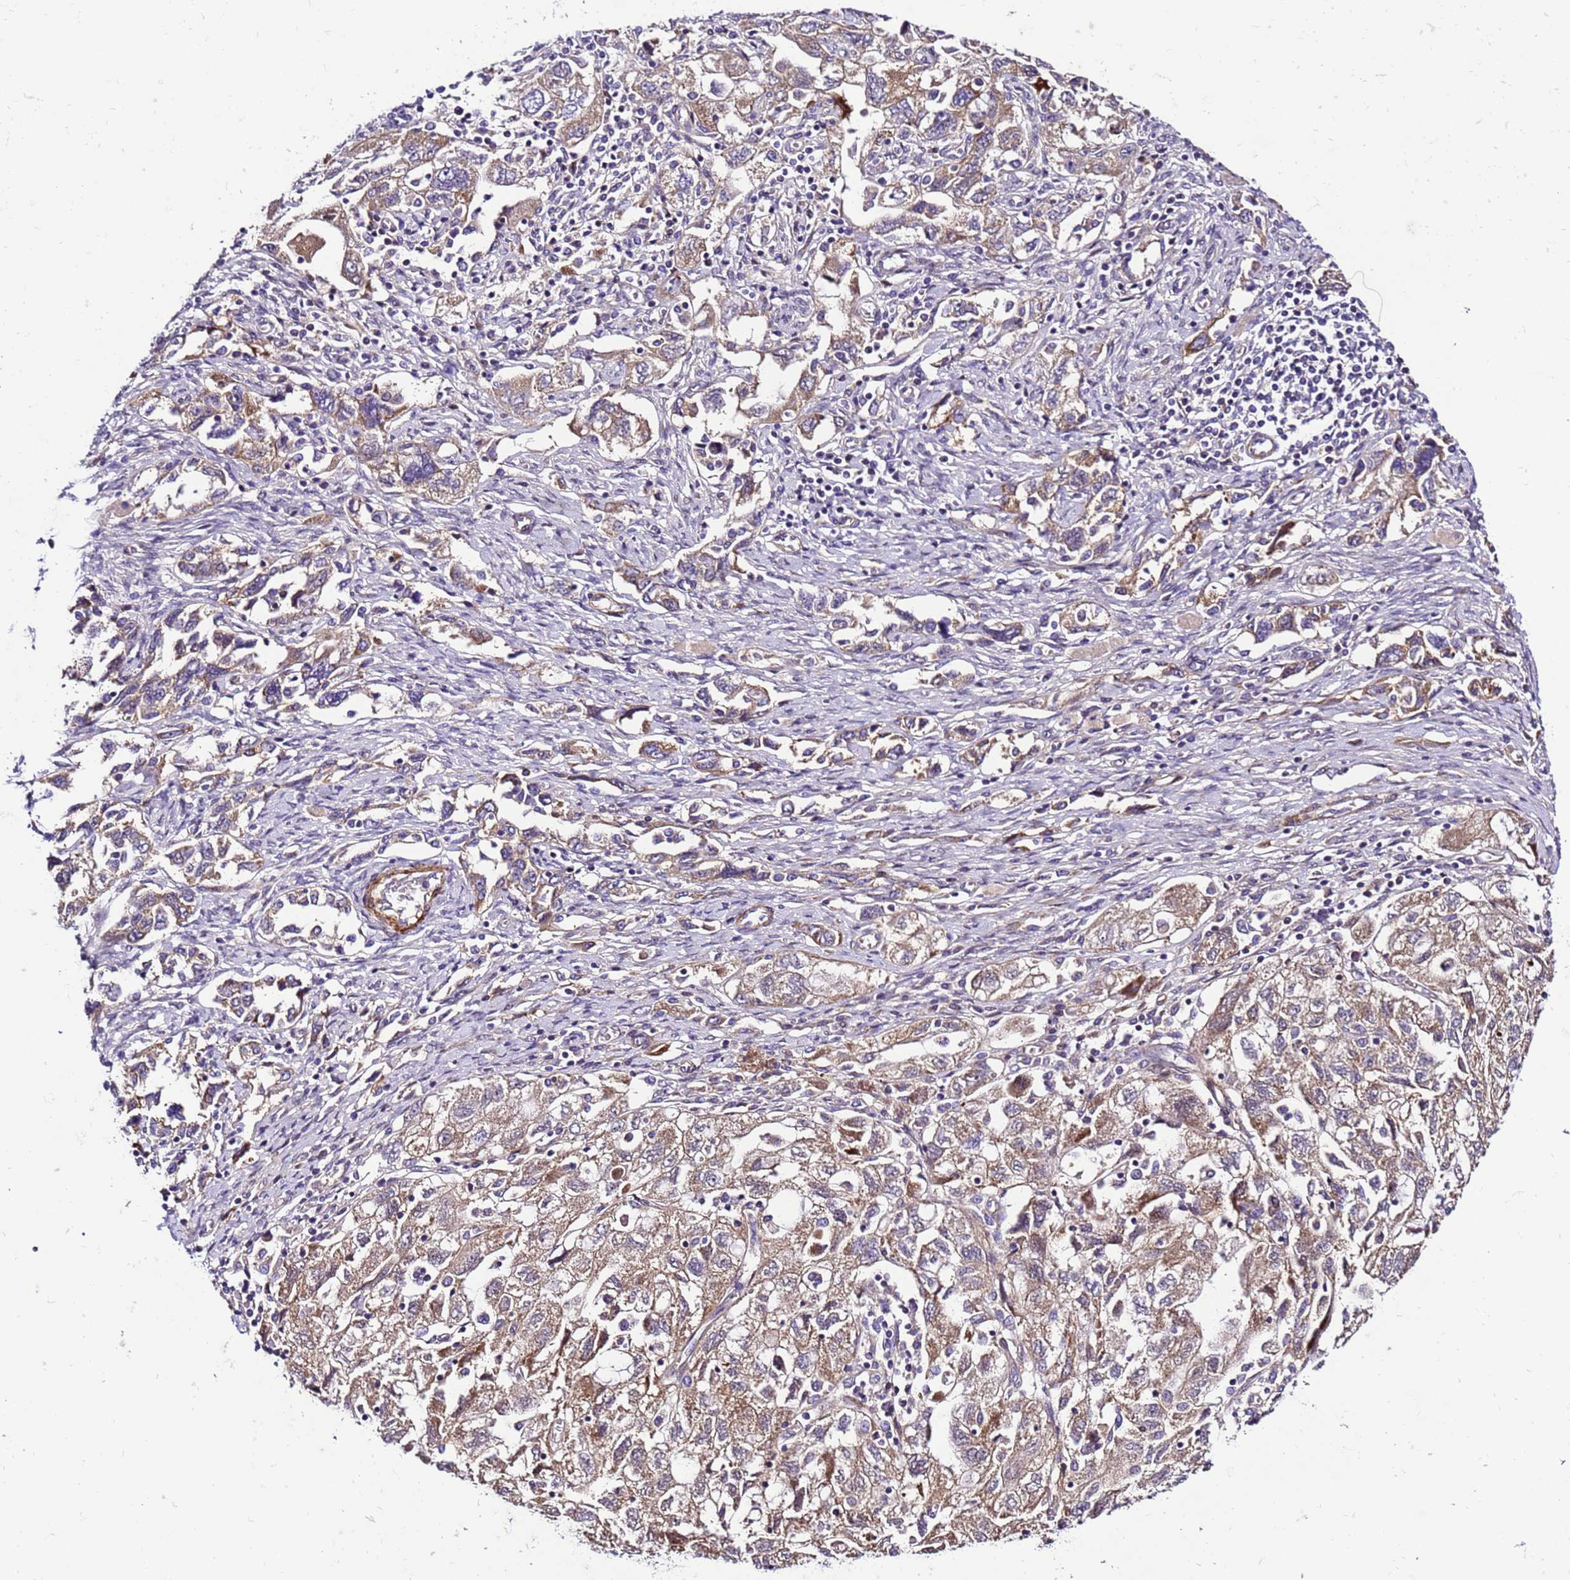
{"staining": {"intensity": "moderate", "quantity": ">75%", "location": "cytoplasmic/membranous"}, "tissue": "ovarian cancer", "cell_type": "Tumor cells", "image_type": "cancer", "snomed": [{"axis": "morphology", "description": "Carcinoma, NOS"}, {"axis": "morphology", "description": "Cystadenocarcinoma, serous, NOS"}, {"axis": "topography", "description": "Ovary"}], "caption": "Protein expression analysis of ovarian carcinoma exhibits moderate cytoplasmic/membranous staining in about >75% of tumor cells. (Brightfield microscopy of DAB IHC at high magnification).", "gene": "ZNF417", "patient": {"sex": "female", "age": 69}}